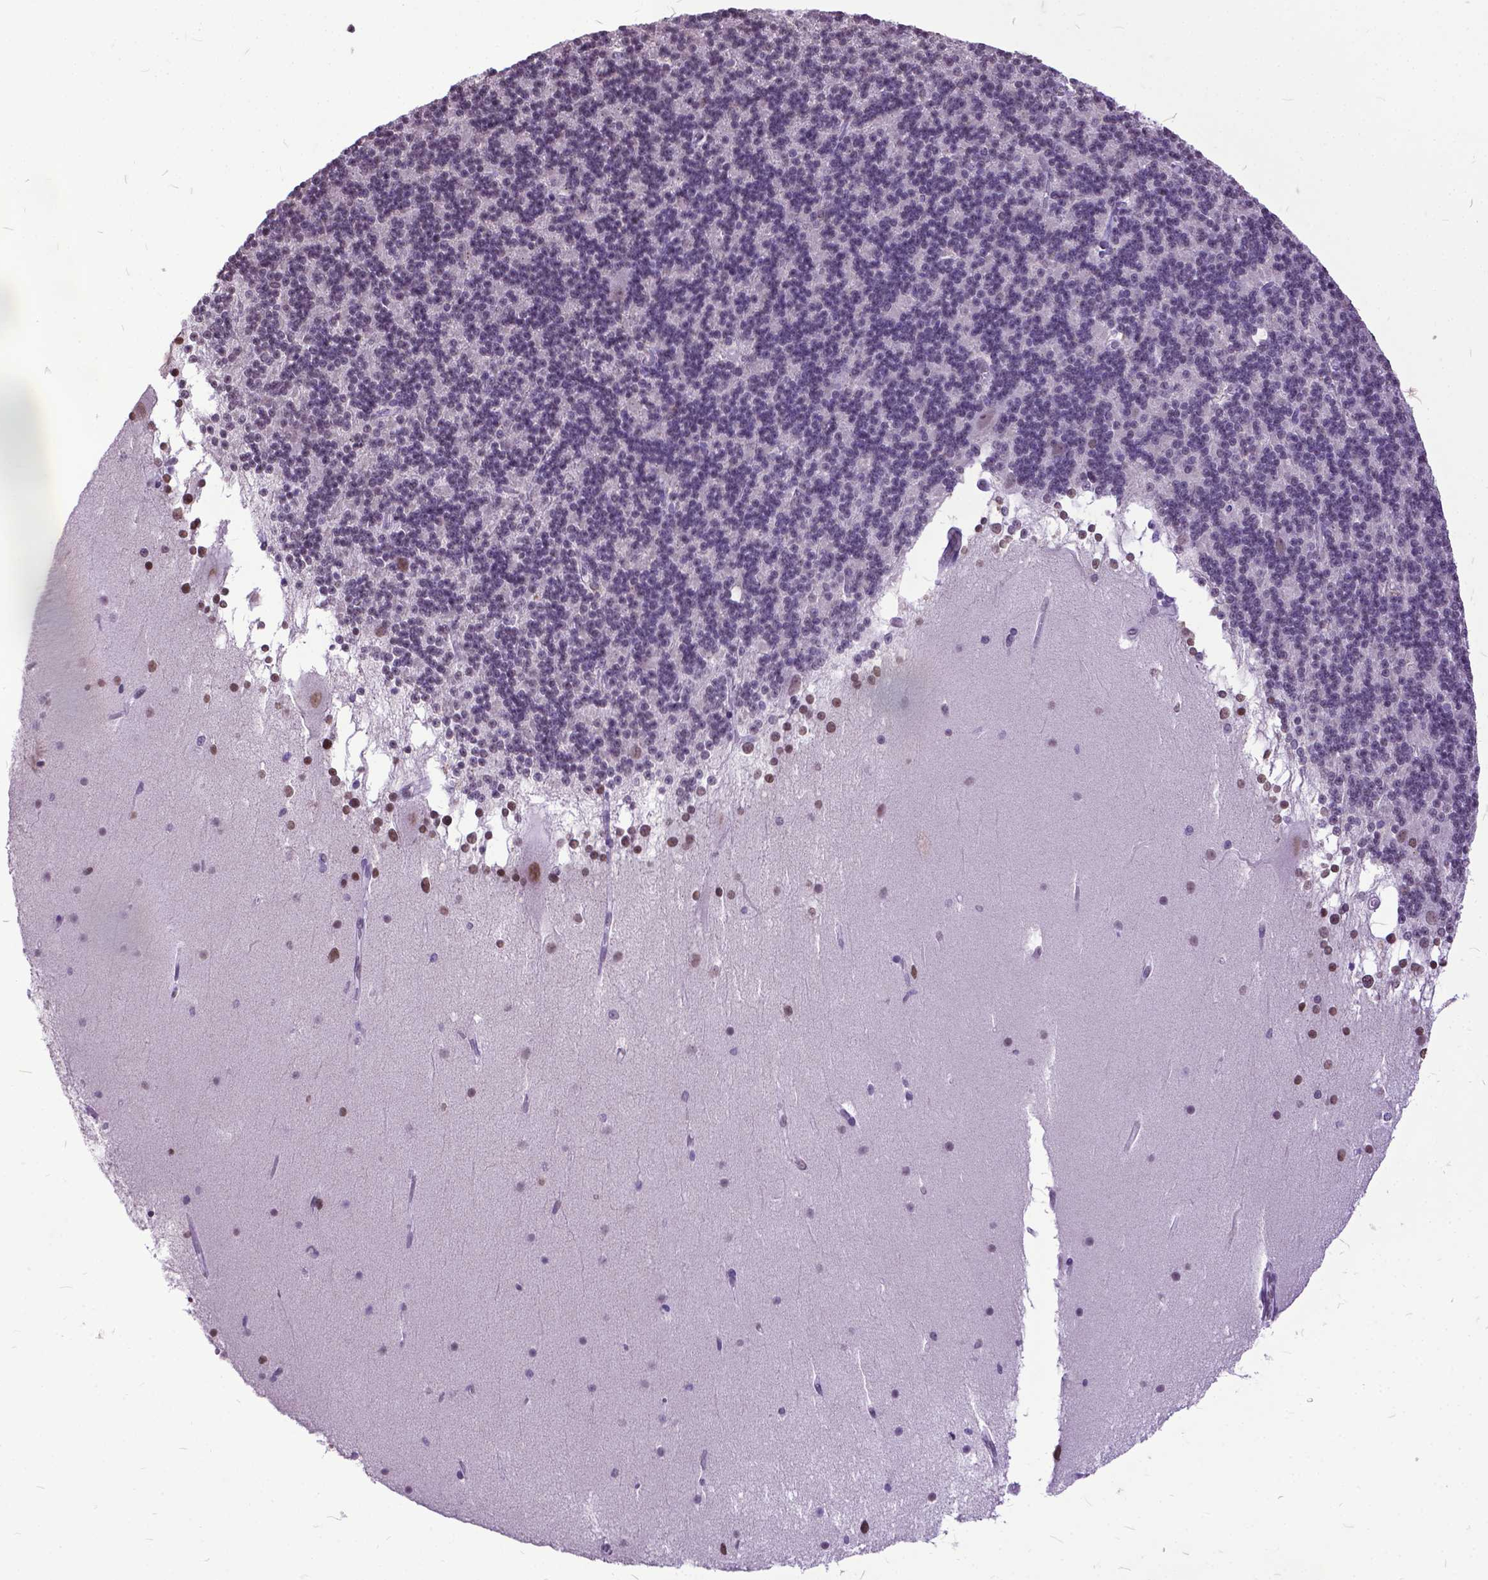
{"staining": {"intensity": "negative", "quantity": "none", "location": "none"}, "tissue": "cerebellum", "cell_type": "Cells in granular layer", "image_type": "normal", "snomed": [{"axis": "morphology", "description": "Normal tissue, NOS"}, {"axis": "topography", "description": "Cerebellum"}], "caption": "High power microscopy image of an IHC photomicrograph of unremarkable cerebellum, revealing no significant expression in cells in granular layer. The staining is performed using DAB brown chromogen with nuclei counter-stained in using hematoxylin.", "gene": "MARCHF10", "patient": {"sex": "female", "age": 19}}